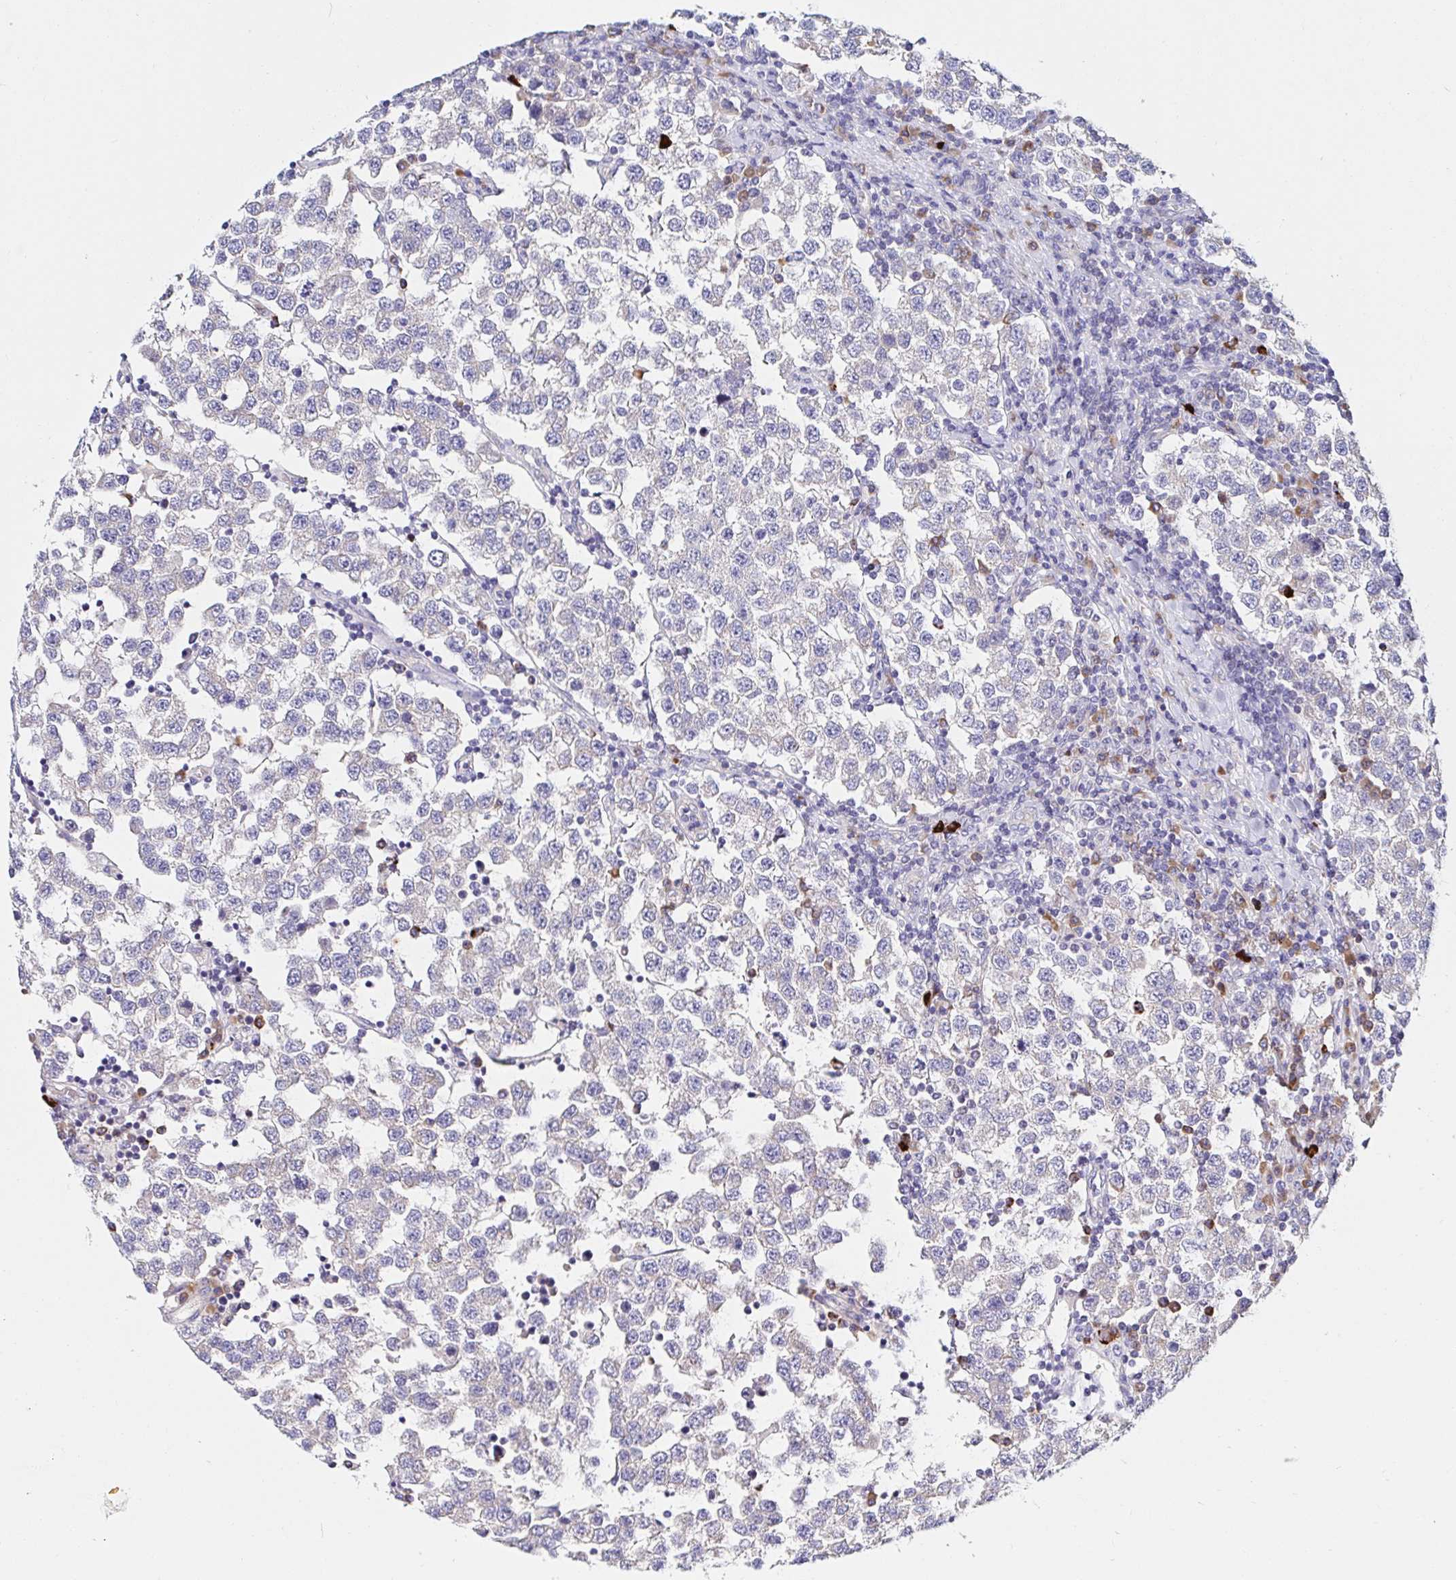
{"staining": {"intensity": "negative", "quantity": "none", "location": "none"}, "tissue": "testis cancer", "cell_type": "Tumor cells", "image_type": "cancer", "snomed": [{"axis": "morphology", "description": "Seminoma, NOS"}, {"axis": "topography", "description": "Testis"}], "caption": "Immunohistochemical staining of human testis cancer (seminoma) displays no significant positivity in tumor cells.", "gene": "VSIG2", "patient": {"sex": "male", "age": 34}}